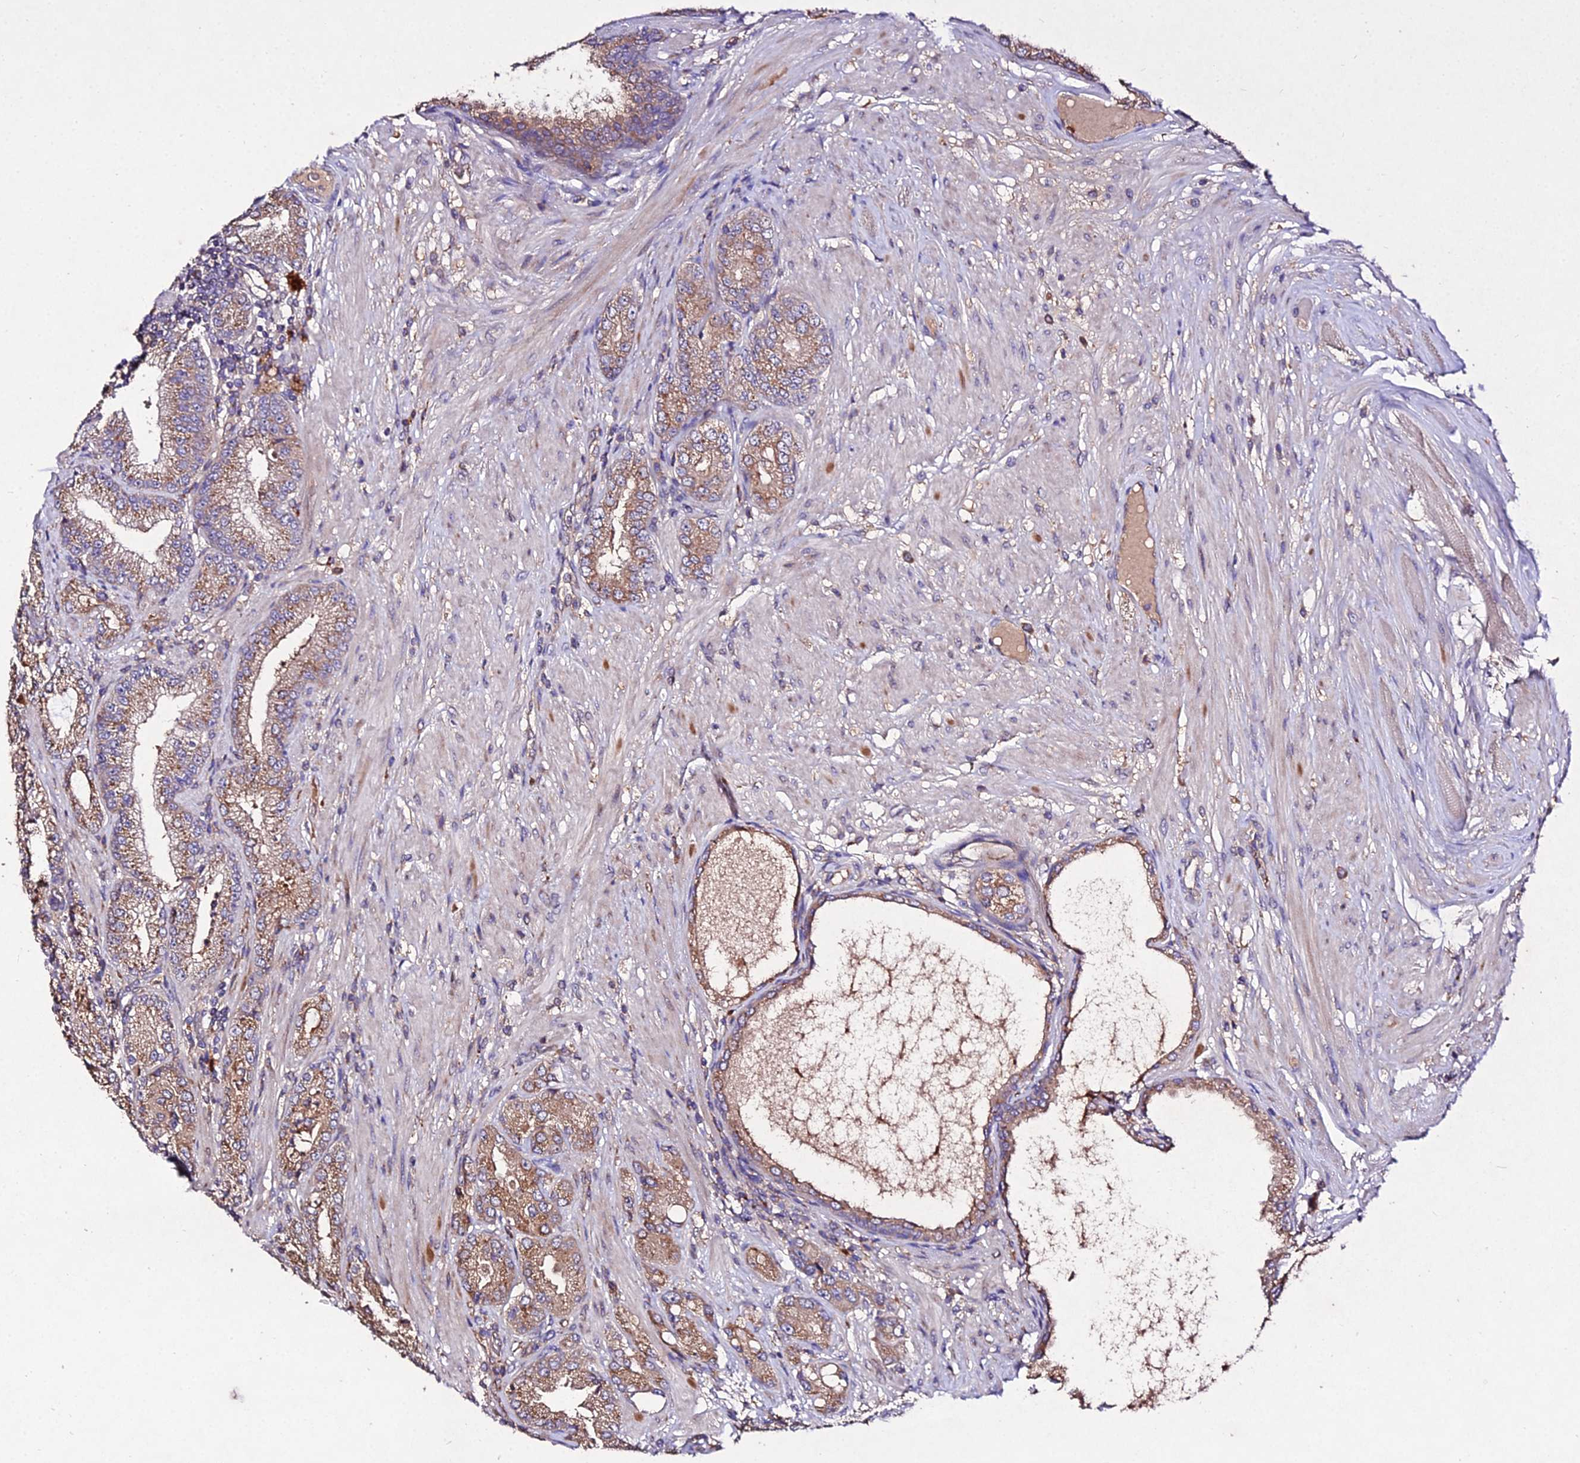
{"staining": {"intensity": "moderate", "quantity": ">75%", "location": "cytoplasmic/membranous"}, "tissue": "prostate cancer", "cell_type": "Tumor cells", "image_type": "cancer", "snomed": [{"axis": "morphology", "description": "Adenocarcinoma, High grade"}, {"axis": "topography", "description": "Prostate"}], "caption": "Prostate cancer (high-grade adenocarcinoma) stained for a protein reveals moderate cytoplasmic/membranous positivity in tumor cells.", "gene": "AP3M2", "patient": {"sex": "male", "age": 71}}